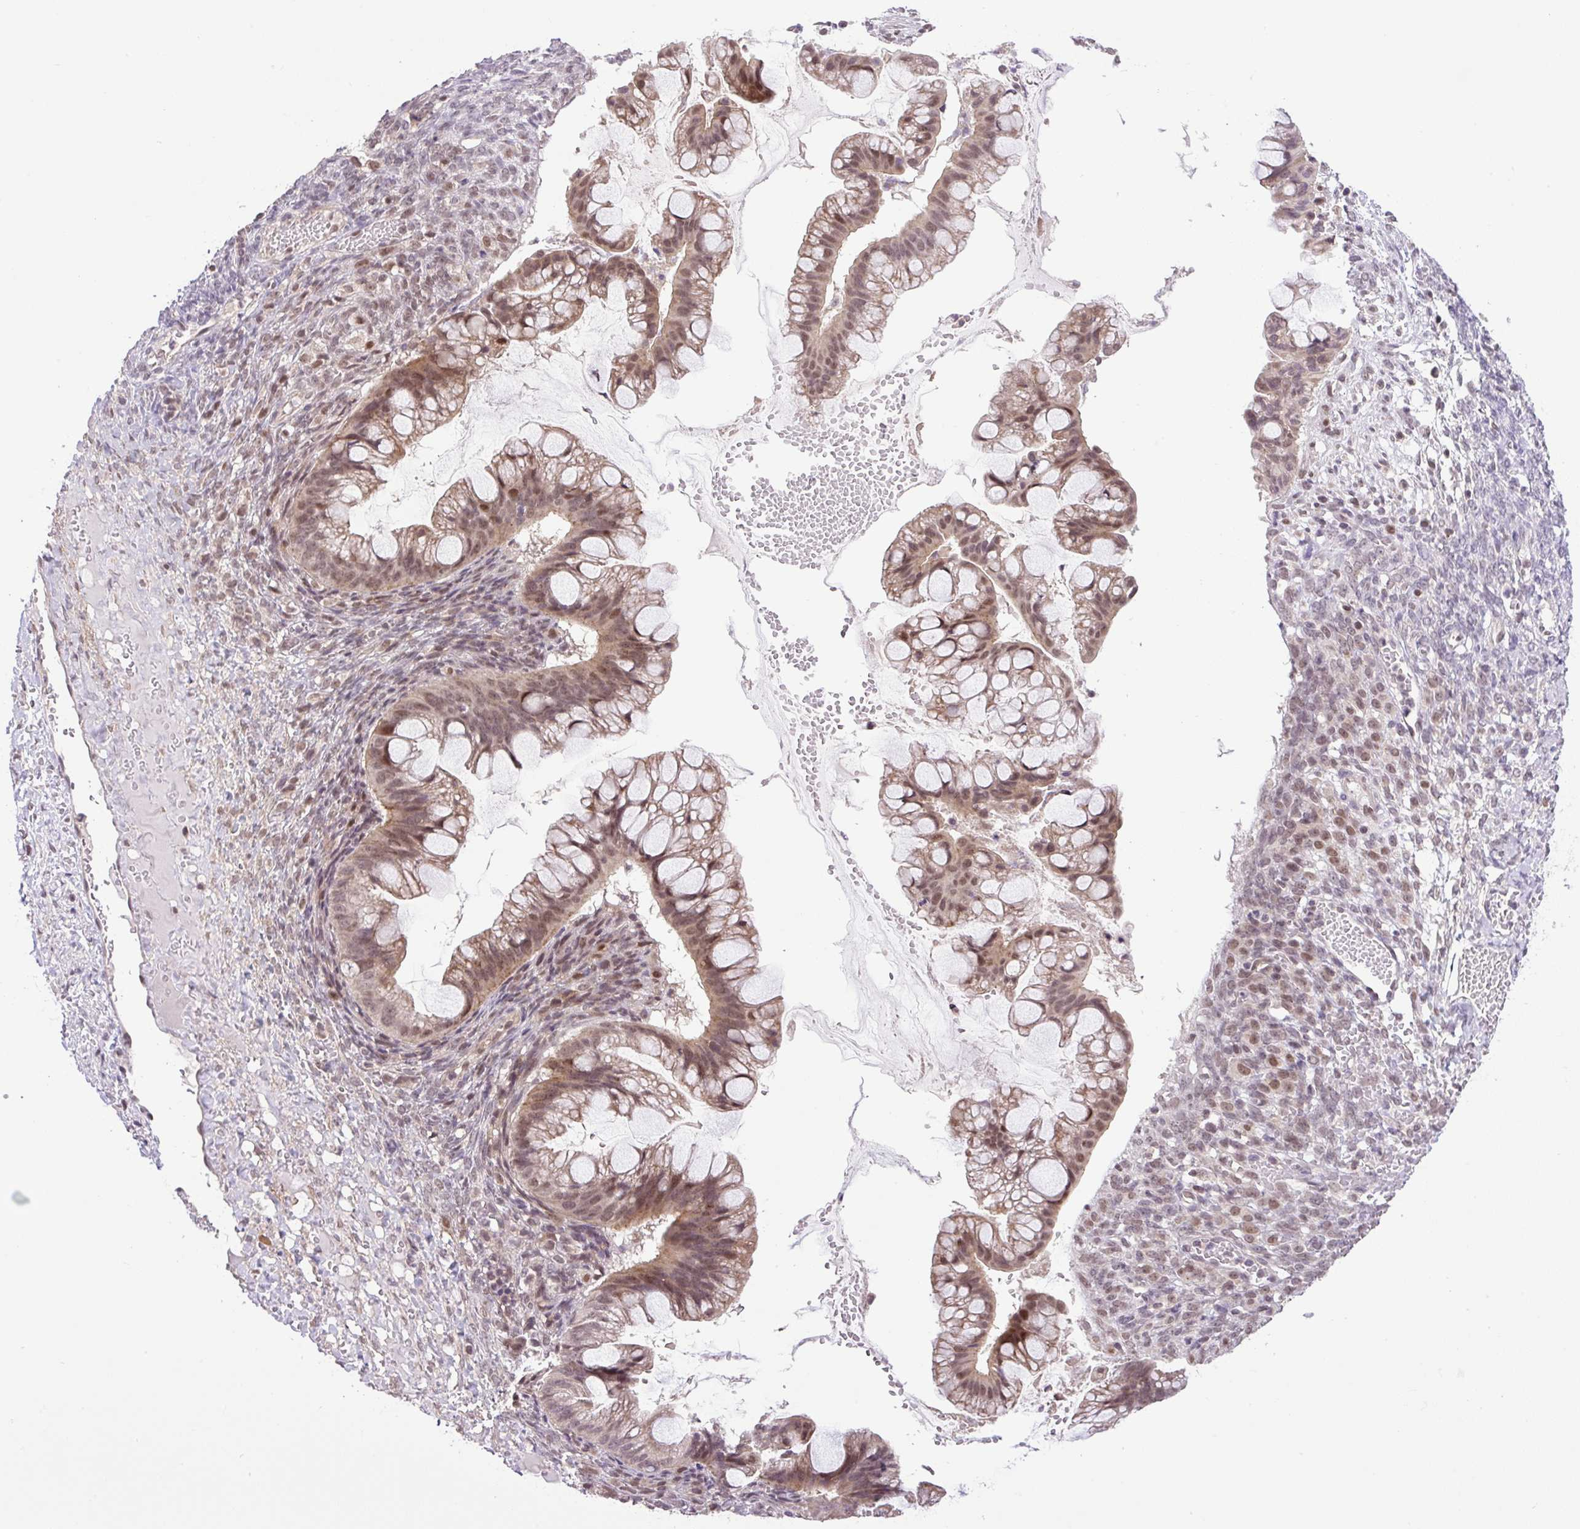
{"staining": {"intensity": "moderate", "quantity": ">75%", "location": "cytoplasmic/membranous,nuclear"}, "tissue": "ovarian cancer", "cell_type": "Tumor cells", "image_type": "cancer", "snomed": [{"axis": "morphology", "description": "Cystadenocarcinoma, mucinous, NOS"}, {"axis": "topography", "description": "Ovary"}], "caption": "Ovarian mucinous cystadenocarcinoma stained with immunohistochemistry (IHC) reveals moderate cytoplasmic/membranous and nuclear staining in about >75% of tumor cells. (Stains: DAB (3,3'-diaminobenzidine) in brown, nuclei in blue, Microscopy: brightfield microscopy at high magnification).", "gene": "KPNA1", "patient": {"sex": "female", "age": 73}}